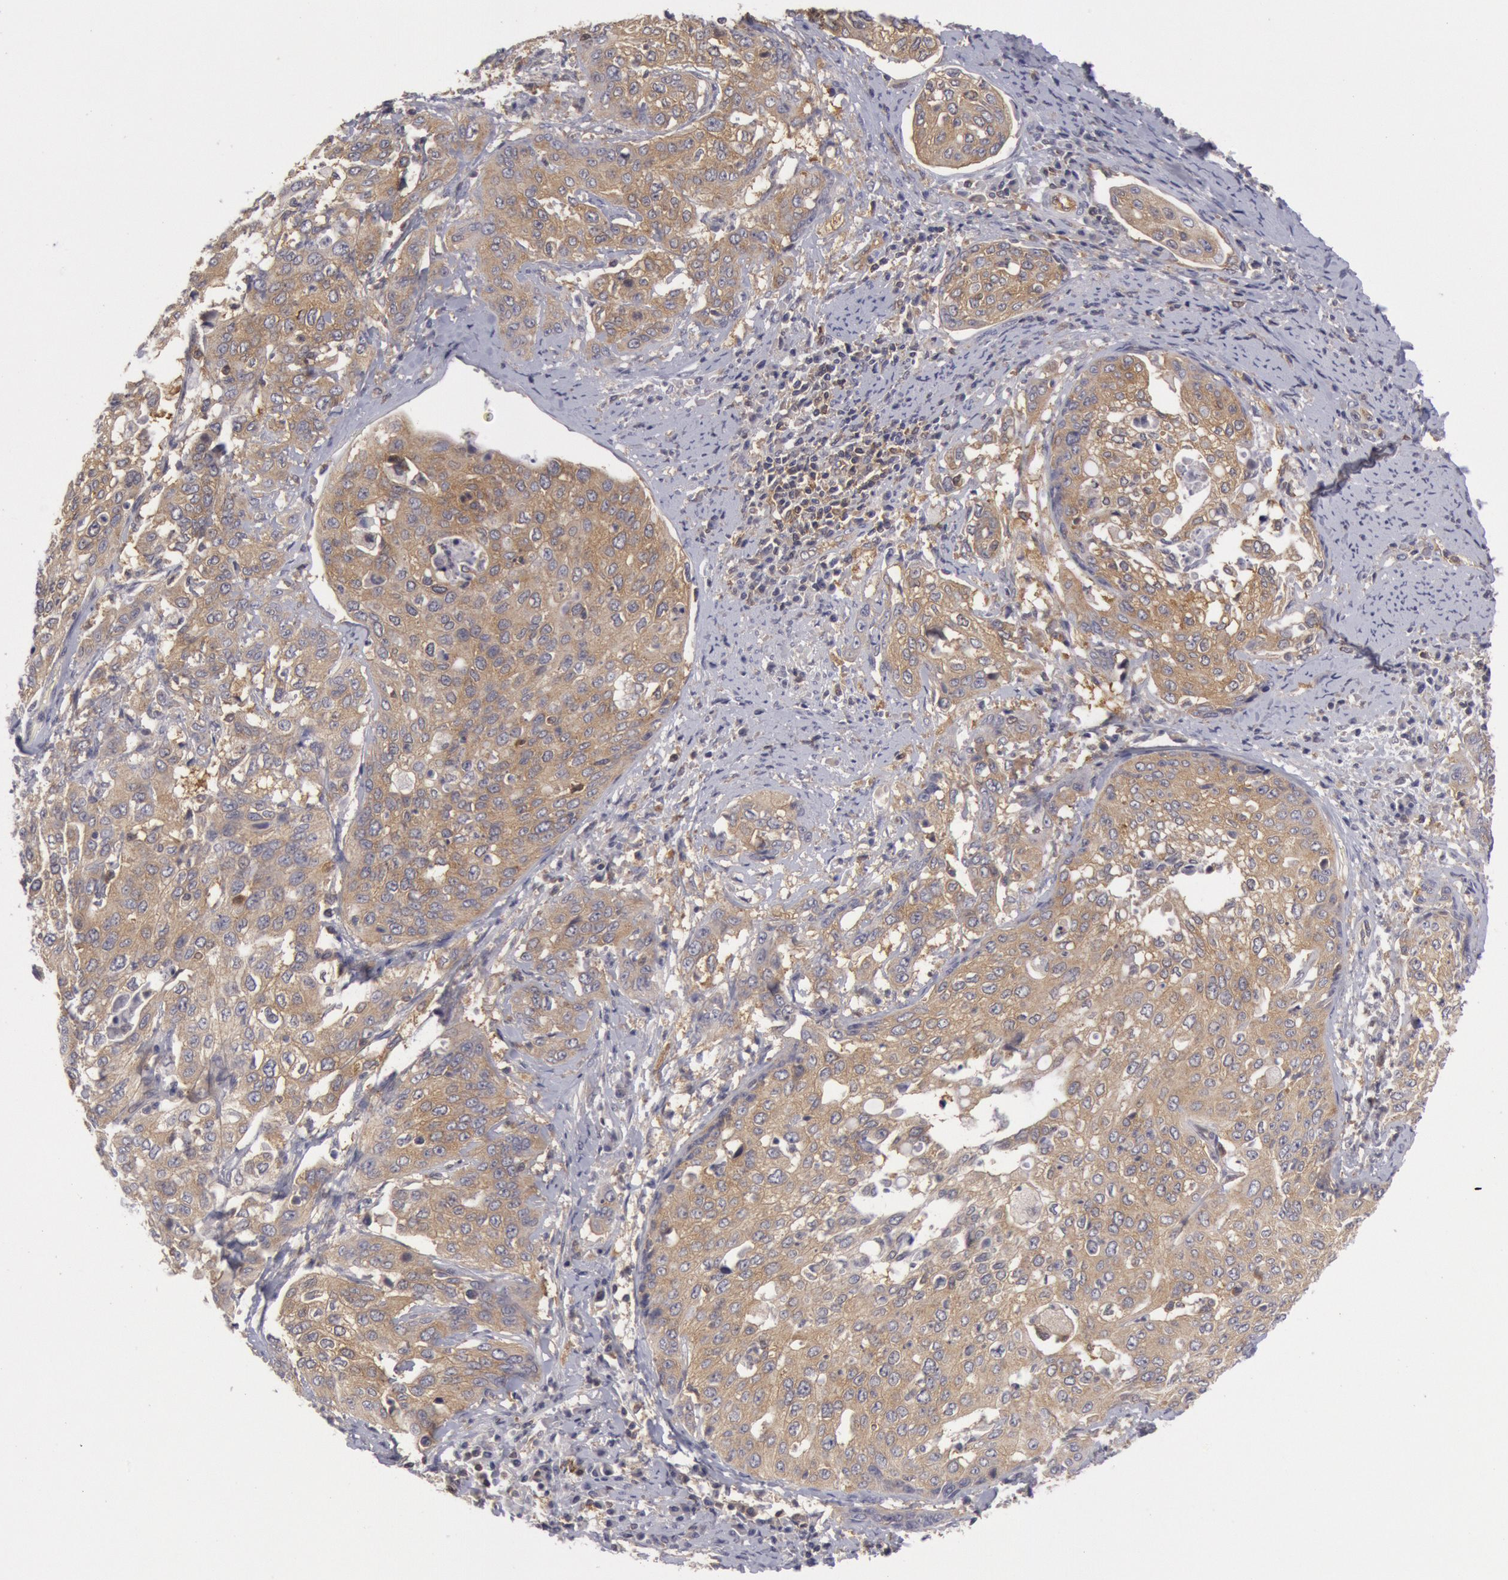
{"staining": {"intensity": "weak", "quantity": ">75%", "location": "cytoplasmic/membranous"}, "tissue": "cervical cancer", "cell_type": "Tumor cells", "image_type": "cancer", "snomed": [{"axis": "morphology", "description": "Squamous cell carcinoma, NOS"}, {"axis": "topography", "description": "Cervix"}], "caption": "A low amount of weak cytoplasmic/membranous positivity is seen in approximately >75% of tumor cells in cervical cancer (squamous cell carcinoma) tissue.", "gene": "IKBKB", "patient": {"sex": "female", "age": 41}}